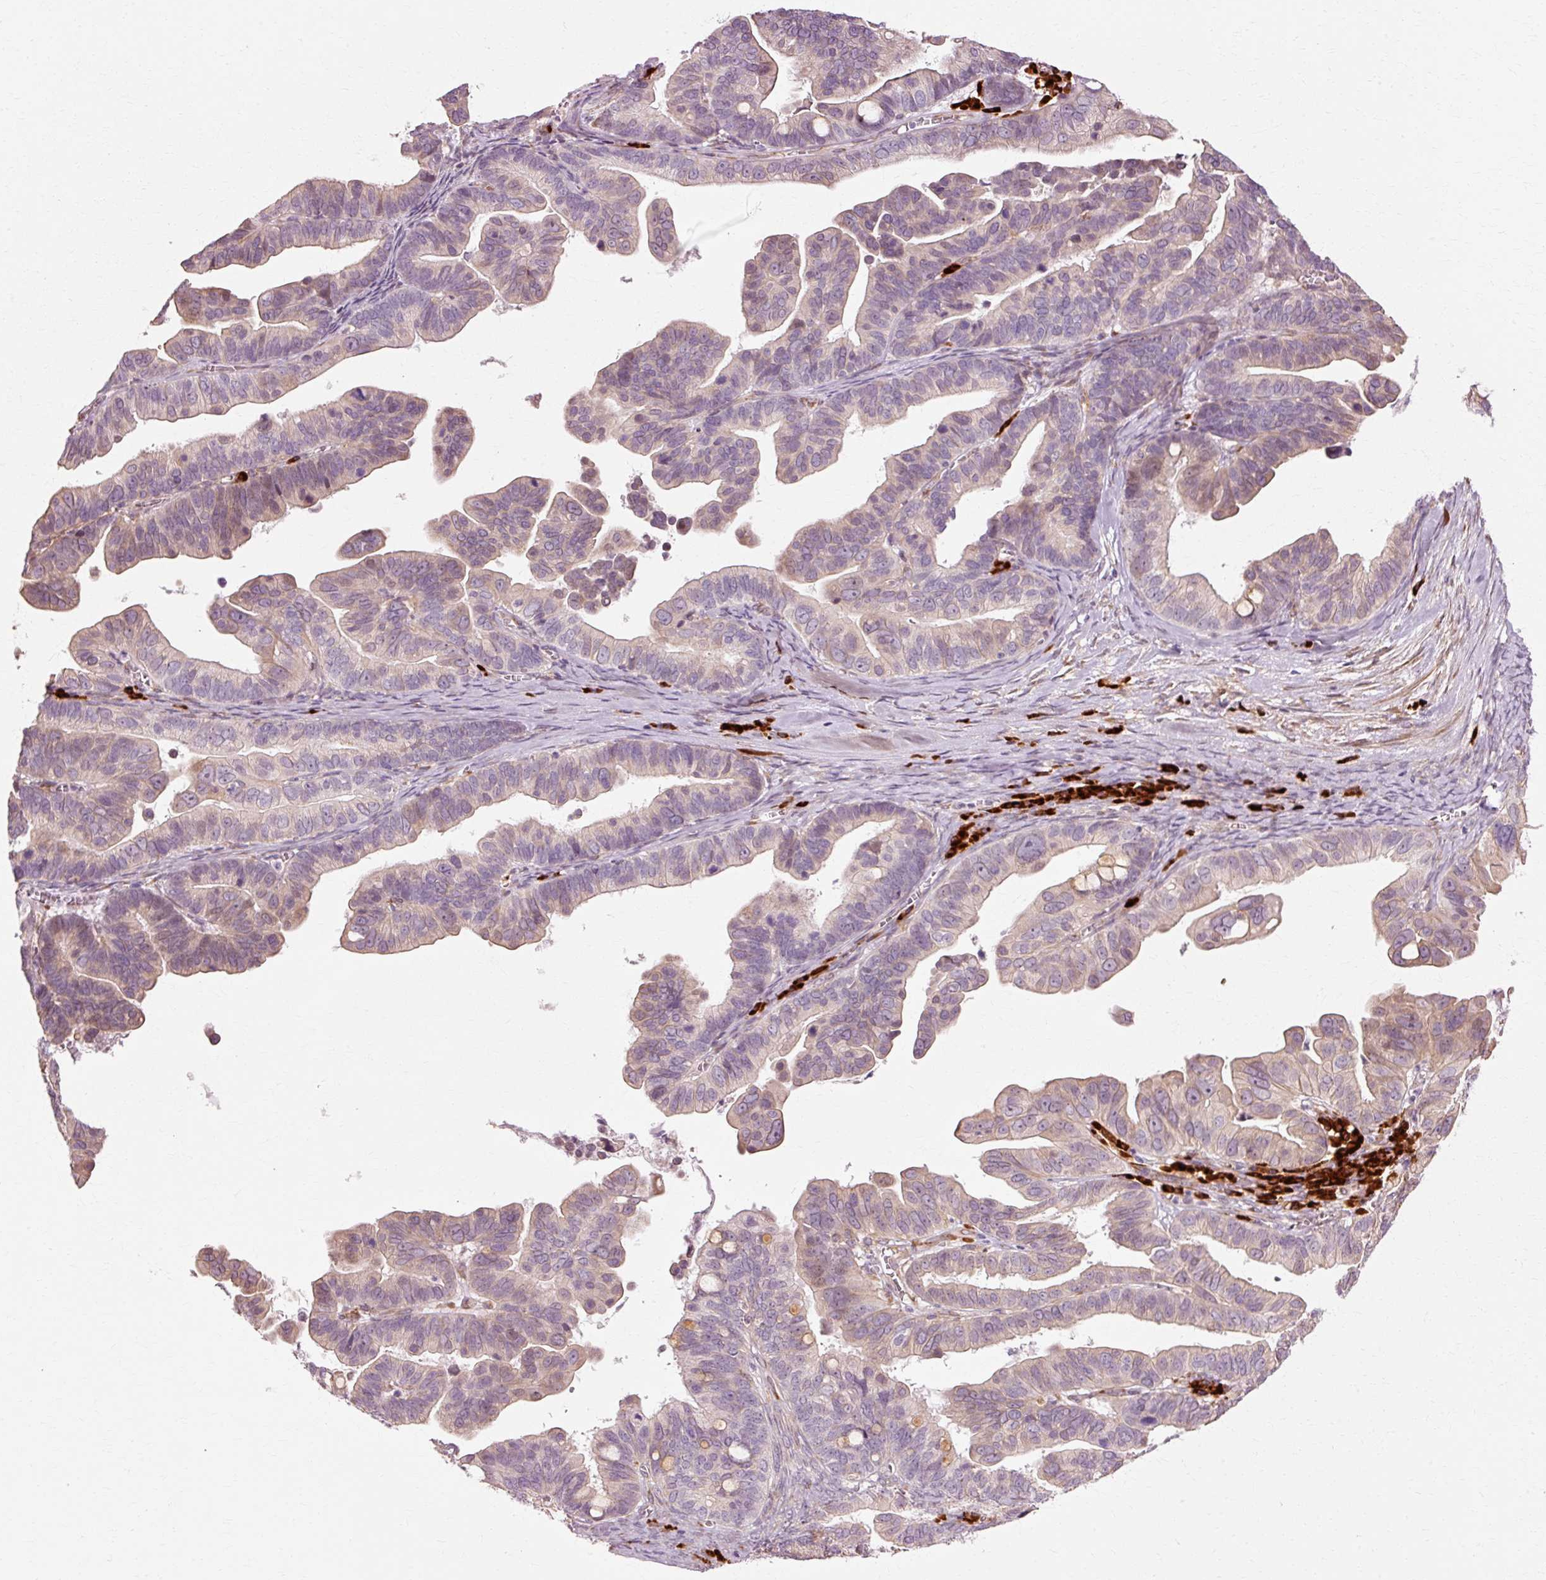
{"staining": {"intensity": "moderate", "quantity": "25%-75%", "location": "cytoplasmic/membranous"}, "tissue": "ovarian cancer", "cell_type": "Tumor cells", "image_type": "cancer", "snomed": [{"axis": "morphology", "description": "Cystadenocarcinoma, serous, NOS"}, {"axis": "topography", "description": "Ovary"}], "caption": "IHC of ovarian serous cystadenocarcinoma reveals medium levels of moderate cytoplasmic/membranous positivity in approximately 25%-75% of tumor cells. (IHC, brightfield microscopy, high magnification).", "gene": "RGPD5", "patient": {"sex": "female", "age": 56}}